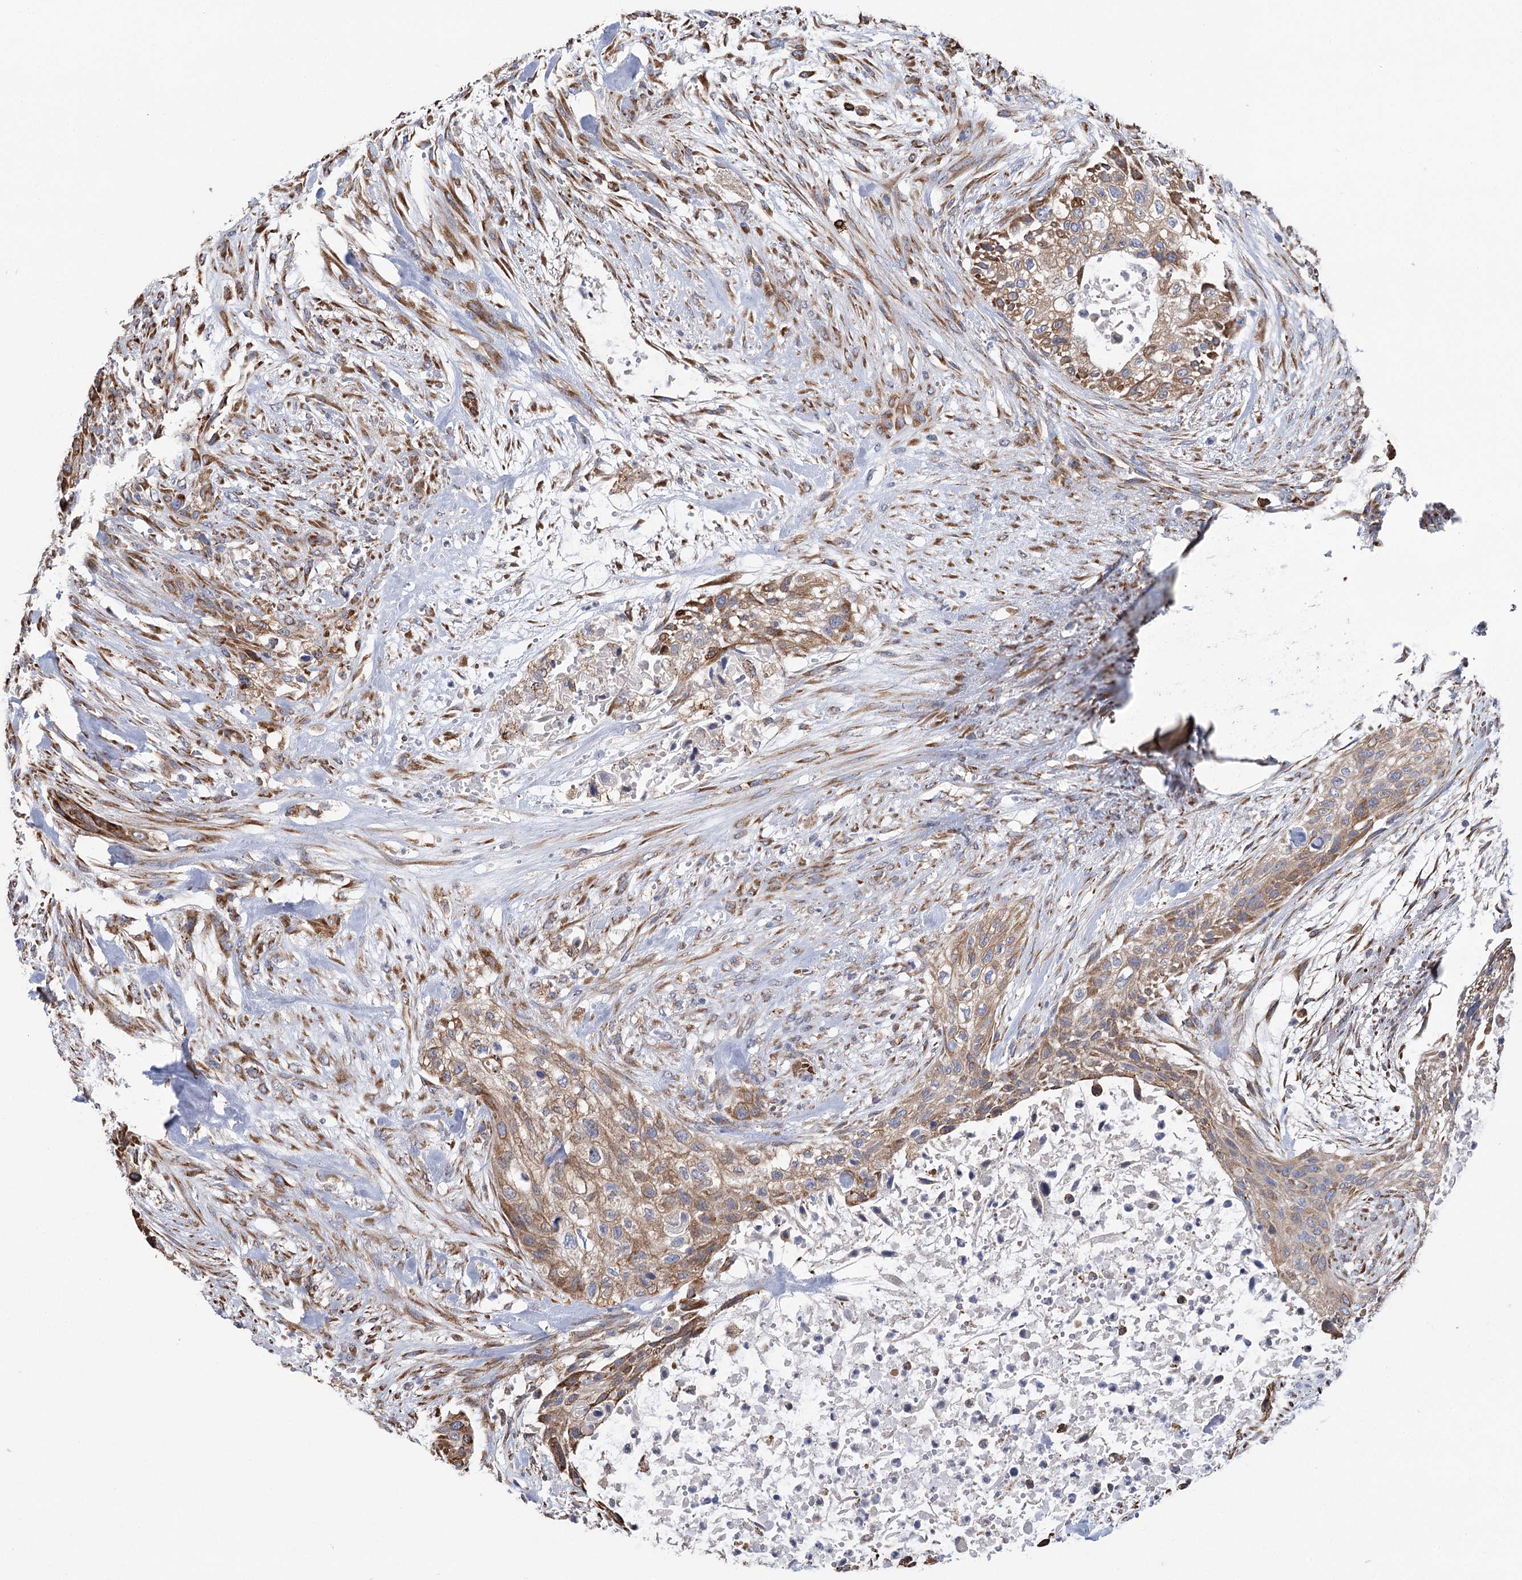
{"staining": {"intensity": "moderate", "quantity": "25%-75%", "location": "cytoplasmic/membranous"}, "tissue": "urothelial cancer", "cell_type": "Tumor cells", "image_type": "cancer", "snomed": [{"axis": "morphology", "description": "Urothelial carcinoma, High grade"}, {"axis": "topography", "description": "Urinary bladder"}], "caption": "Immunohistochemical staining of human urothelial cancer reveals medium levels of moderate cytoplasmic/membranous protein staining in about 25%-75% of tumor cells.", "gene": "METTL24", "patient": {"sex": "male", "age": 35}}